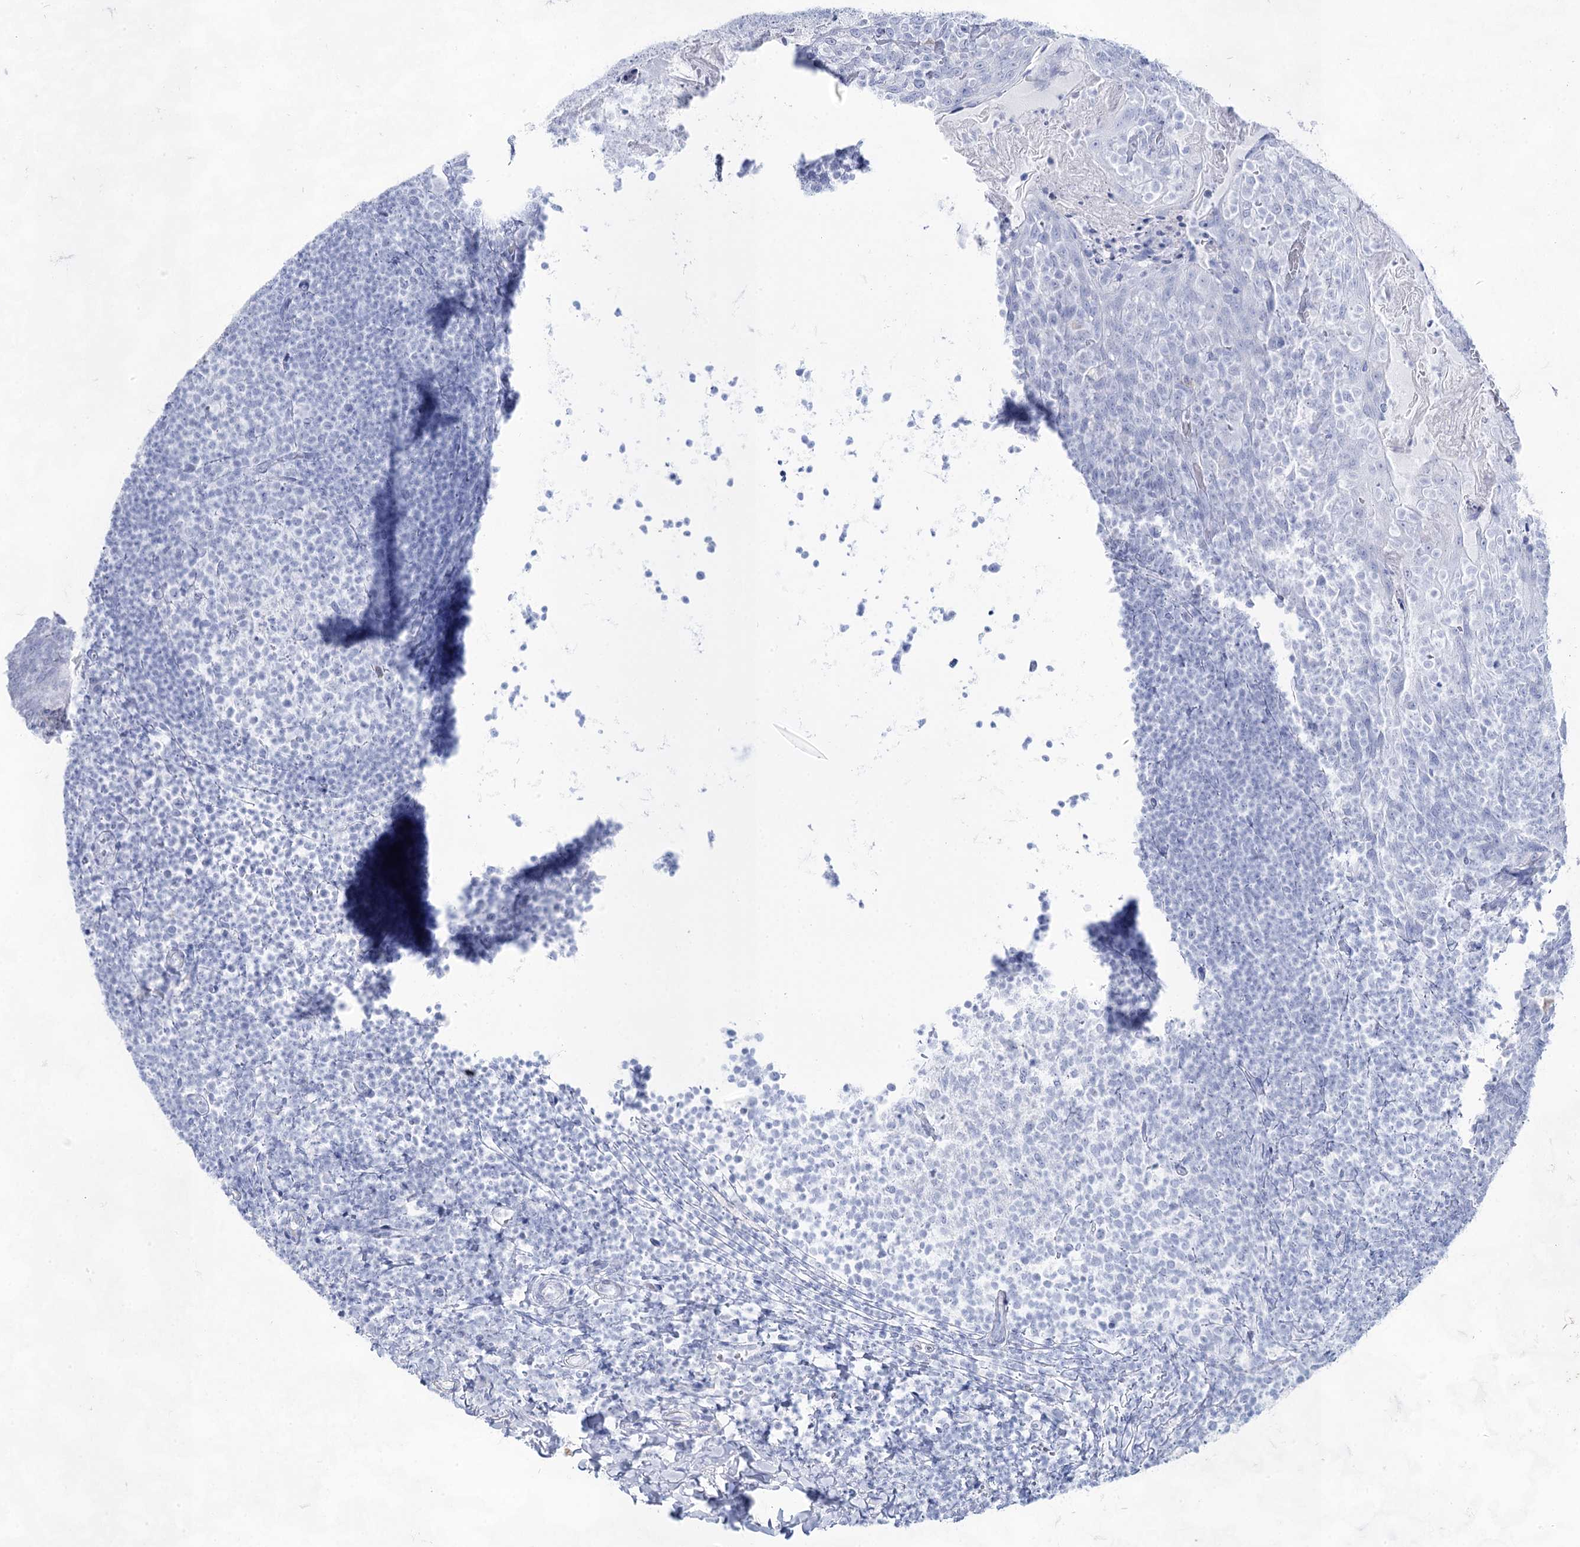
{"staining": {"intensity": "negative", "quantity": "none", "location": "none"}, "tissue": "tonsil", "cell_type": "Germinal center cells", "image_type": "normal", "snomed": [{"axis": "morphology", "description": "Normal tissue, NOS"}, {"axis": "topography", "description": "Tonsil"}], "caption": "A high-resolution histopathology image shows IHC staining of benign tonsil, which displays no significant positivity in germinal center cells.", "gene": "ACRV1", "patient": {"sex": "female", "age": 10}}